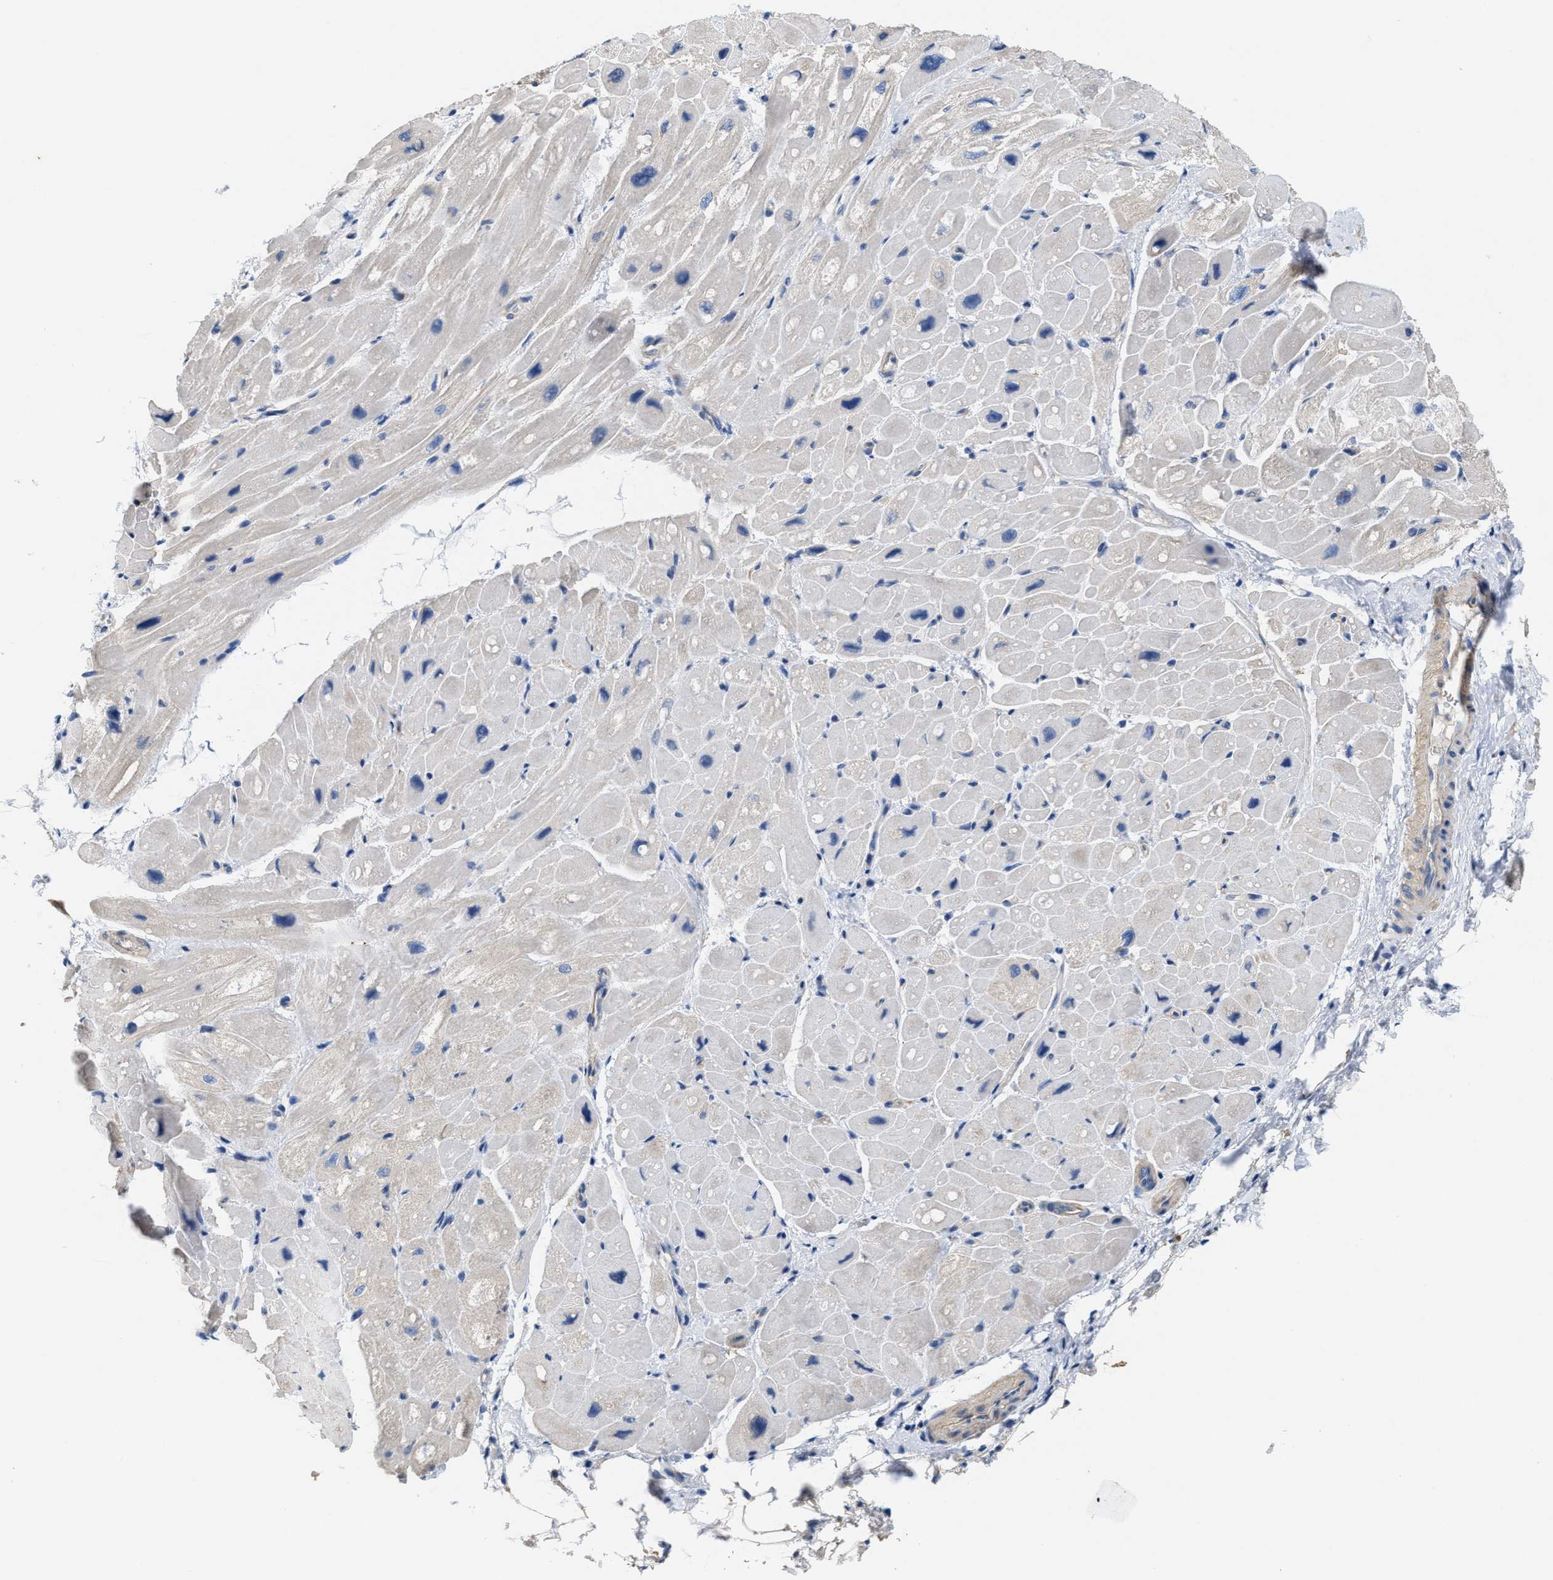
{"staining": {"intensity": "negative", "quantity": "none", "location": "none"}, "tissue": "heart muscle", "cell_type": "Cardiomyocytes", "image_type": "normal", "snomed": [{"axis": "morphology", "description": "Normal tissue, NOS"}, {"axis": "topography", "description": "Heart"}], "caption": "Immunohistochemical staining of unremarkable heart muscle reveals no significant staining in cardiomyocytes.", "gene": "CPA2", "patient": {"sex": "male", "age": 49}}